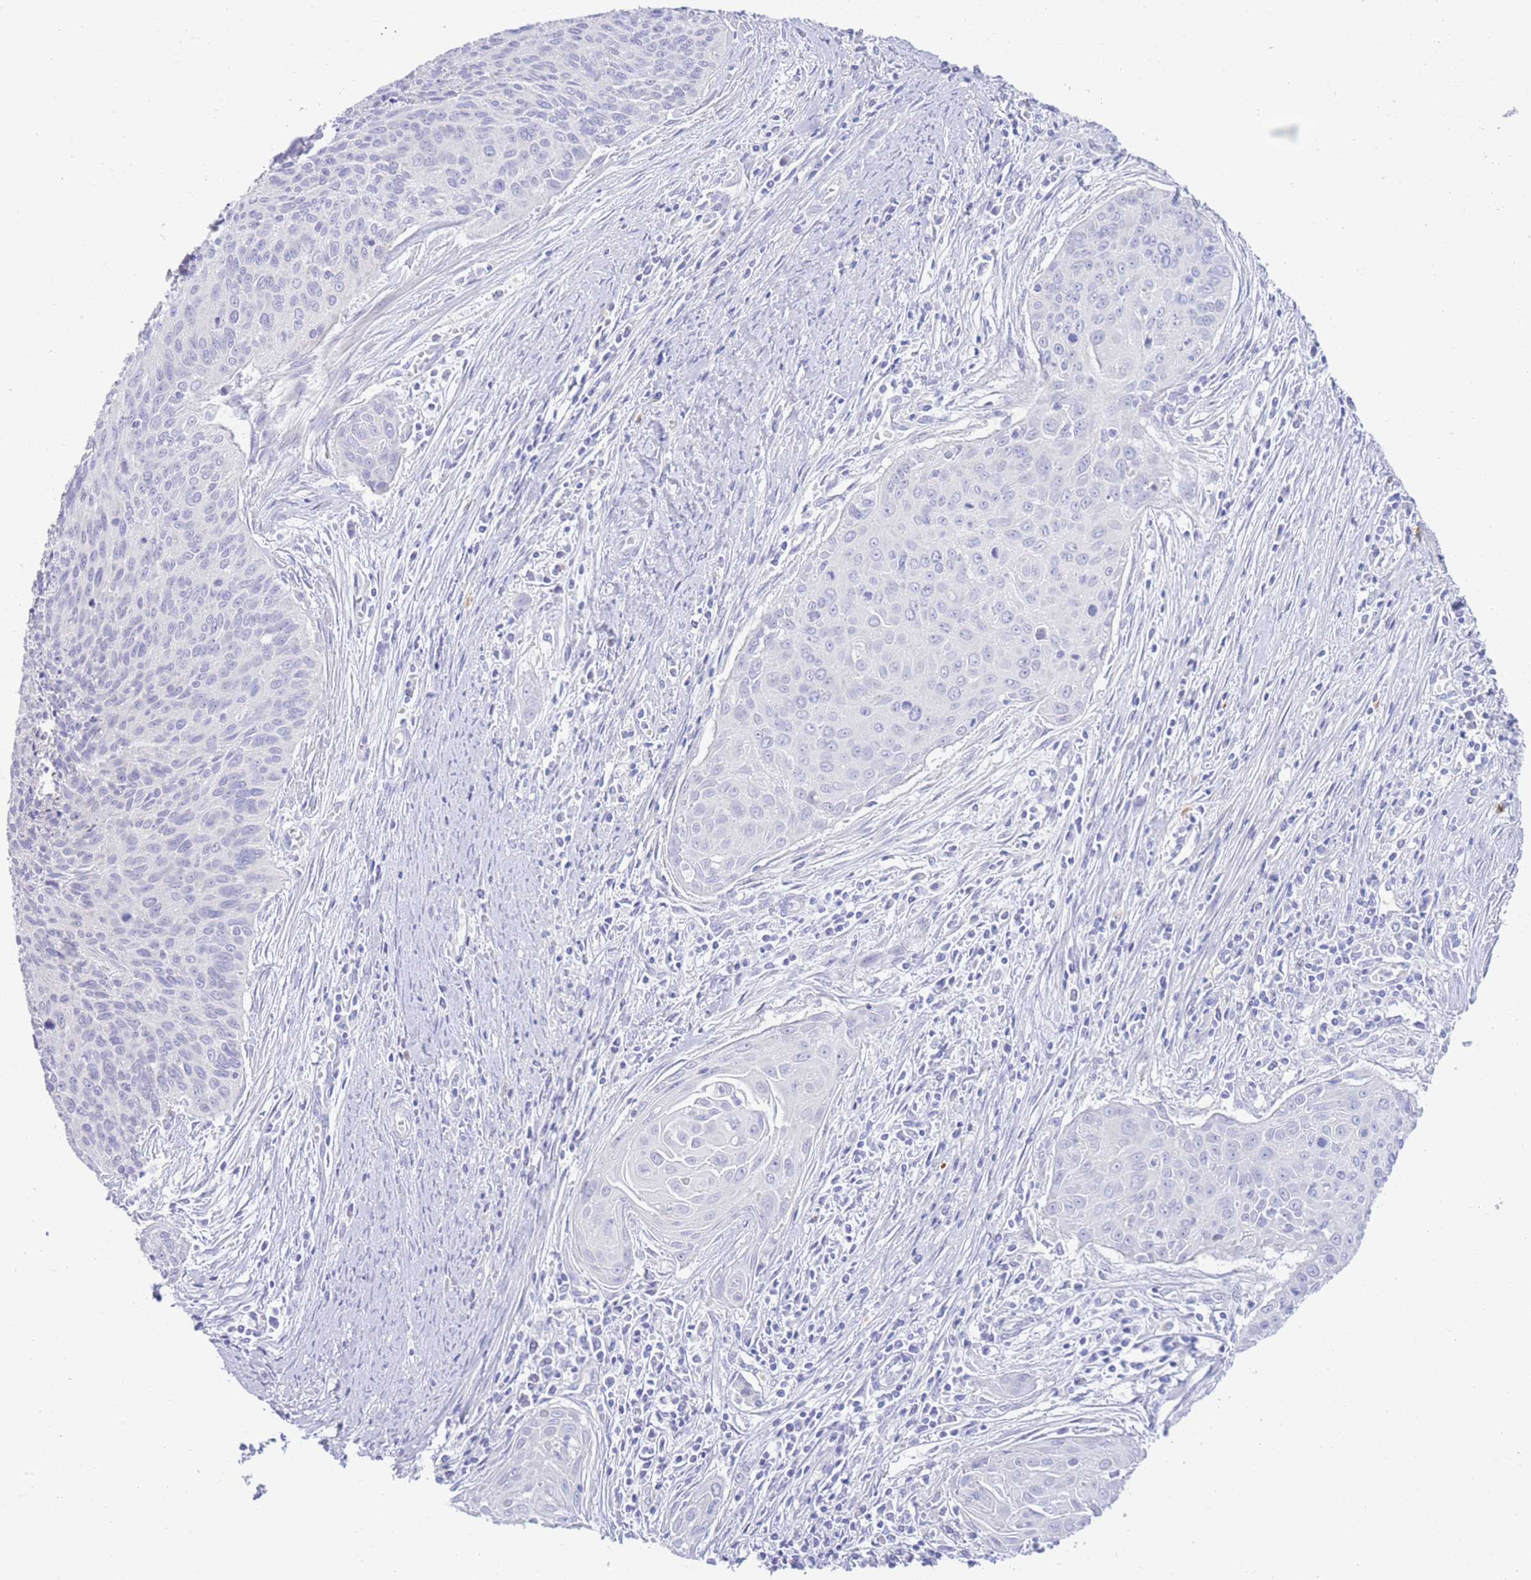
{"staining": {"intensity": "negative", "quantity": "none", "location": "none"}, "tissue": "cervical cancer", "cell_type": "Tumor cells", "image_type": "cancer", "snomed": [{"axis": "morphology", "description": "Squamous cell carcinoma, NOS"}, {"axis": "topography", "description": "Cervix"}], "caption": "The image exhibits no staining of tumor cells in cervical cancer.", "gene": "LRRC37A", "patient": {"sex": "female", "age": 55}}